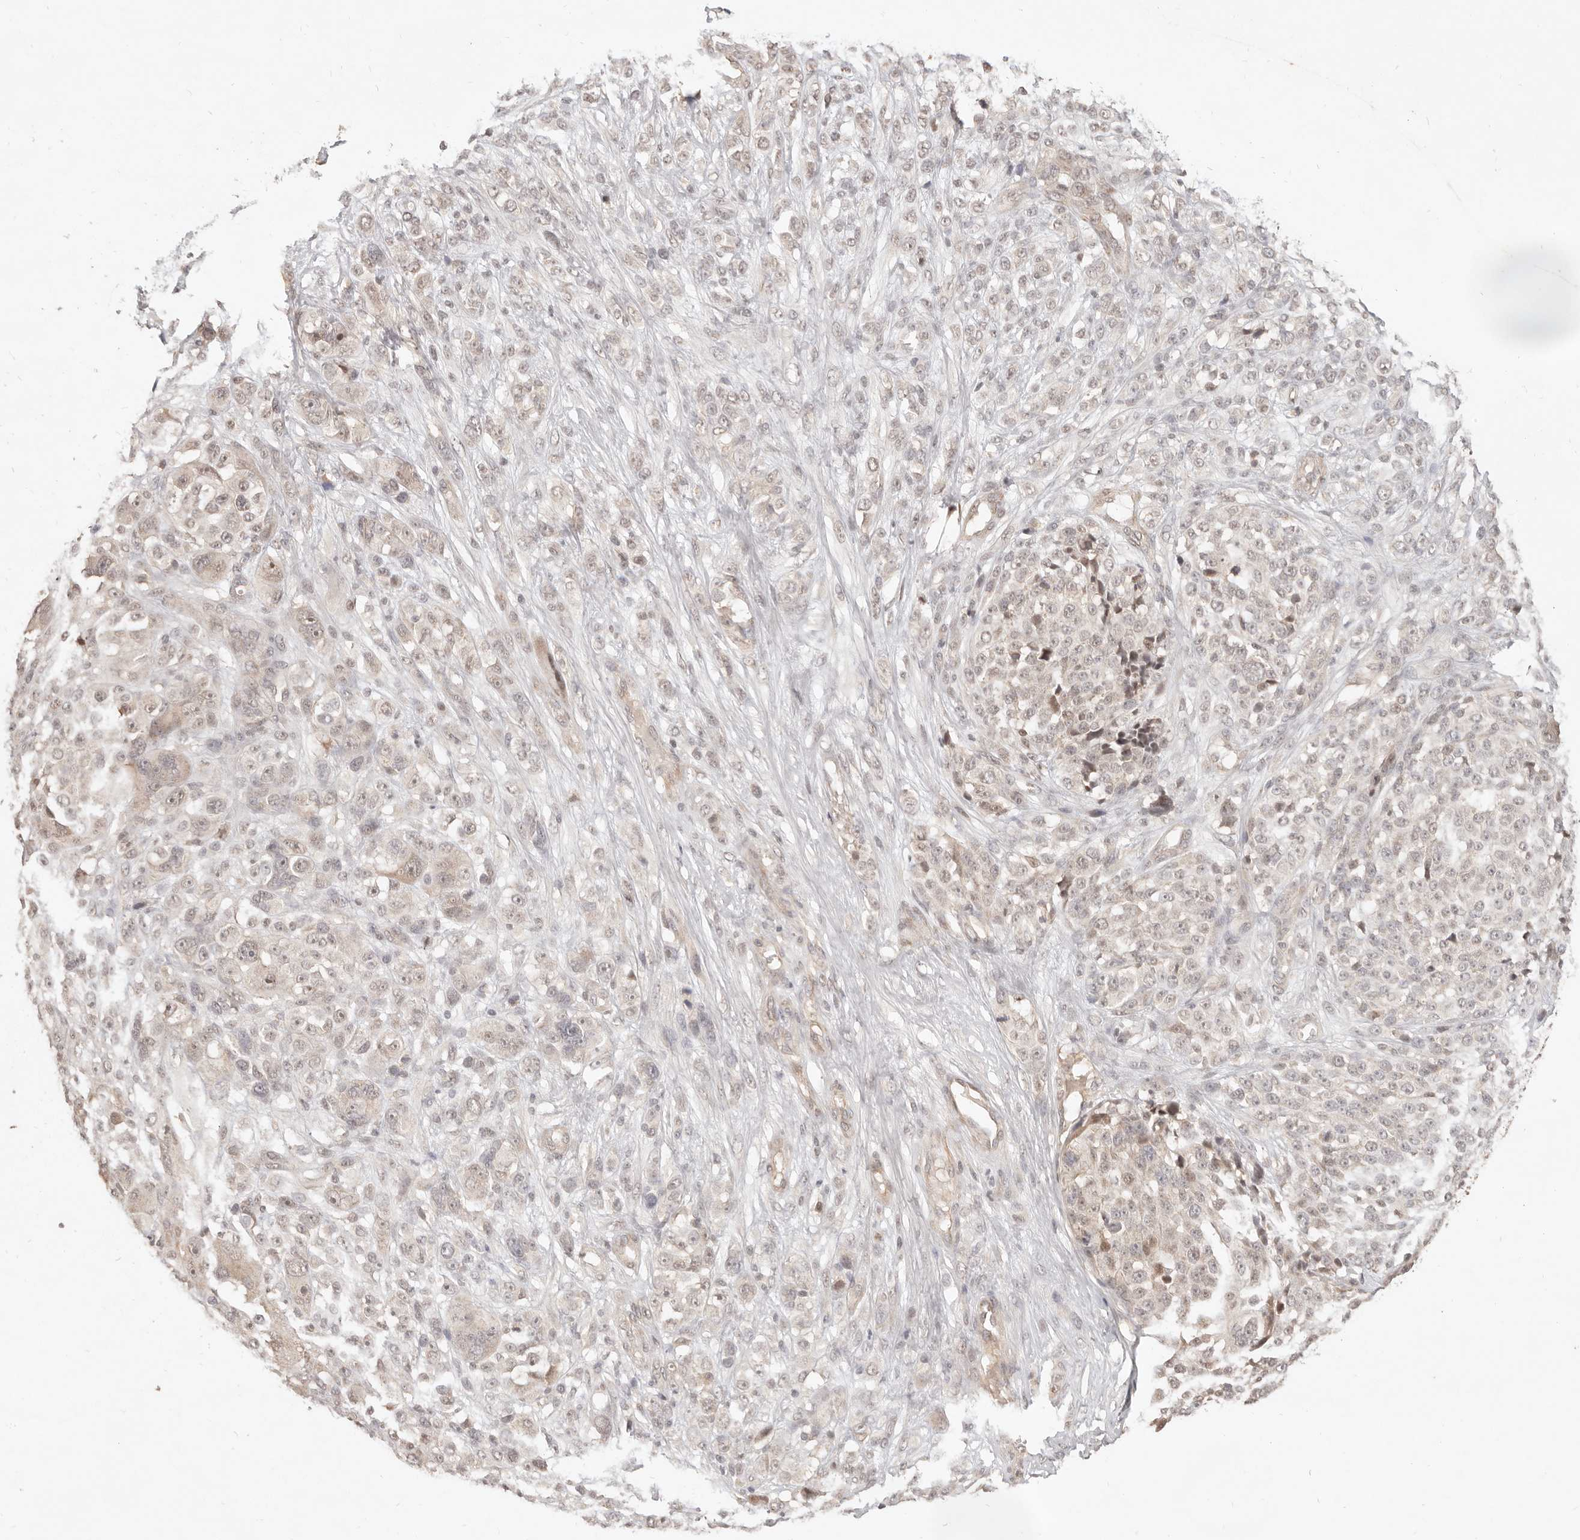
{"staining": {"intensity": "weak", "quantity": ">75%", "location": "nuclear"}, "tissue": "melanoma", "cell_type": "Tumor cells", "image_type": "cancer", "snomed": [{"axis": "morphology", "description": "Malignant melanoma, NOS"}, {"axis": "topography", "description": "Skin"}], "caption": "Malignant melanoma stained with a protein marker demonstrates weak staining in tumor cells.", "gene": "MEP1A", "patient": {"sex": "female", "age": 55}}